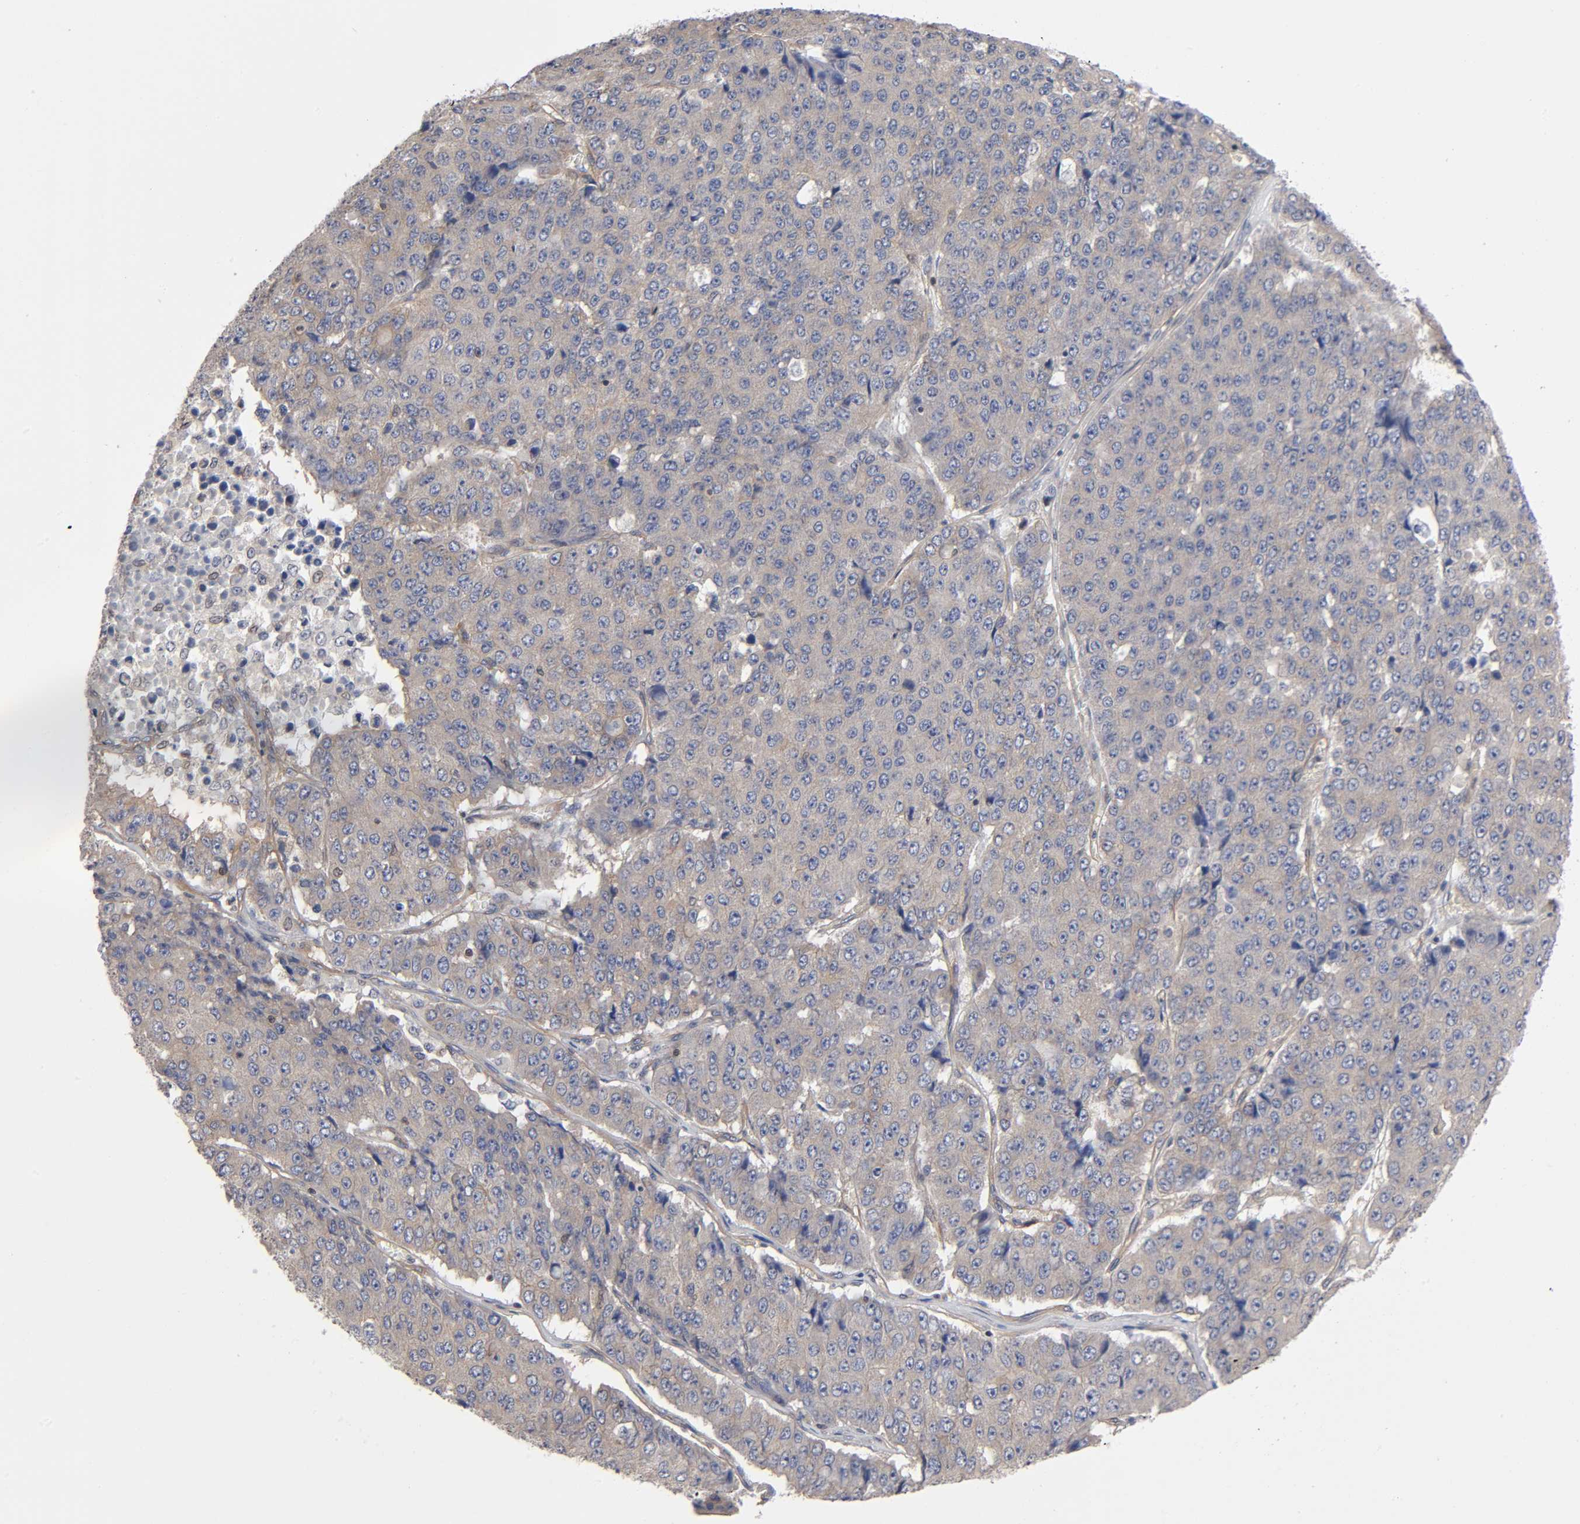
{"staining": {"intensity": "weak", "quantity": ">75%", "location": "cytoplasmic/membranous"}, "tissue": "pancreatic cancer", "cell_type": "Tumor cells", "image_type": "cancer", "snomed": [{"axis": "morphology", "description": "Adenocarcinoma, NOS"}, {"axis": "topography", "description": "Pancreas"}], "caption": "Protein expression by immunohistochemistry exhibits weak cytoplasmic/membranous staining in approximately >75% of tumor cells in pancreatic cancer.", "gene": "STRN3", "patient": {"sex": "male", "age": 50}}